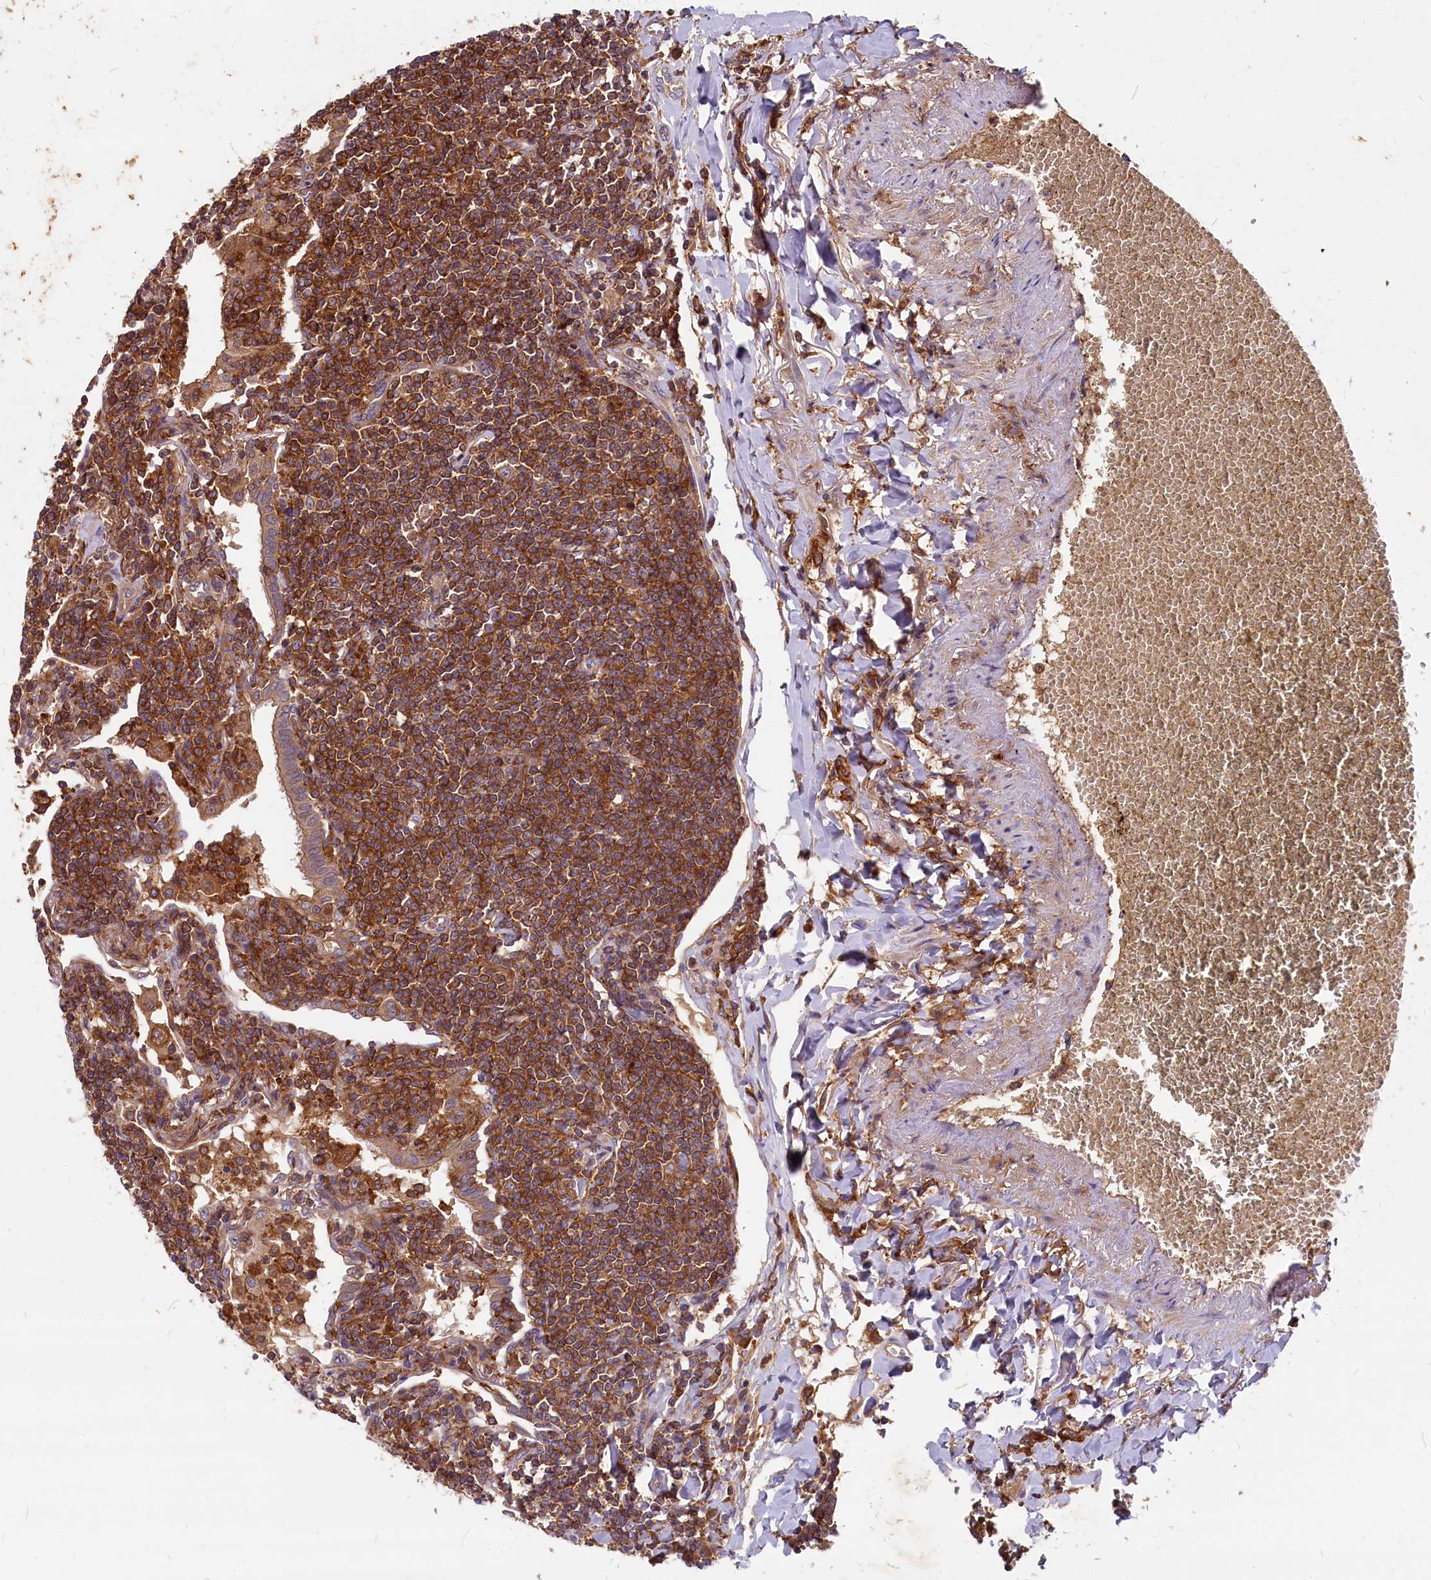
{"staining": {"intensity": "strong", "quantity": ">75%", "location": "cytoplasmic/membranous"}, "tissue": "lymphoma", "cell_type": "Tumor cells", "image_type": "cancer", "snomed": [{"axis": "morphology", "description": "Malignant lymphoma, non-Hodgkin's type, Low grade"}, {"axis": "topography", "description": "Lung"}], "caption": "Immunohistochemical staining of human lymphoma reveals high levels of strong cytoplasmic/membranous staining in approximately >75% of tumor cells.", "gene": "MYO9B", "patient": {"sex": "female", "age": 71}}